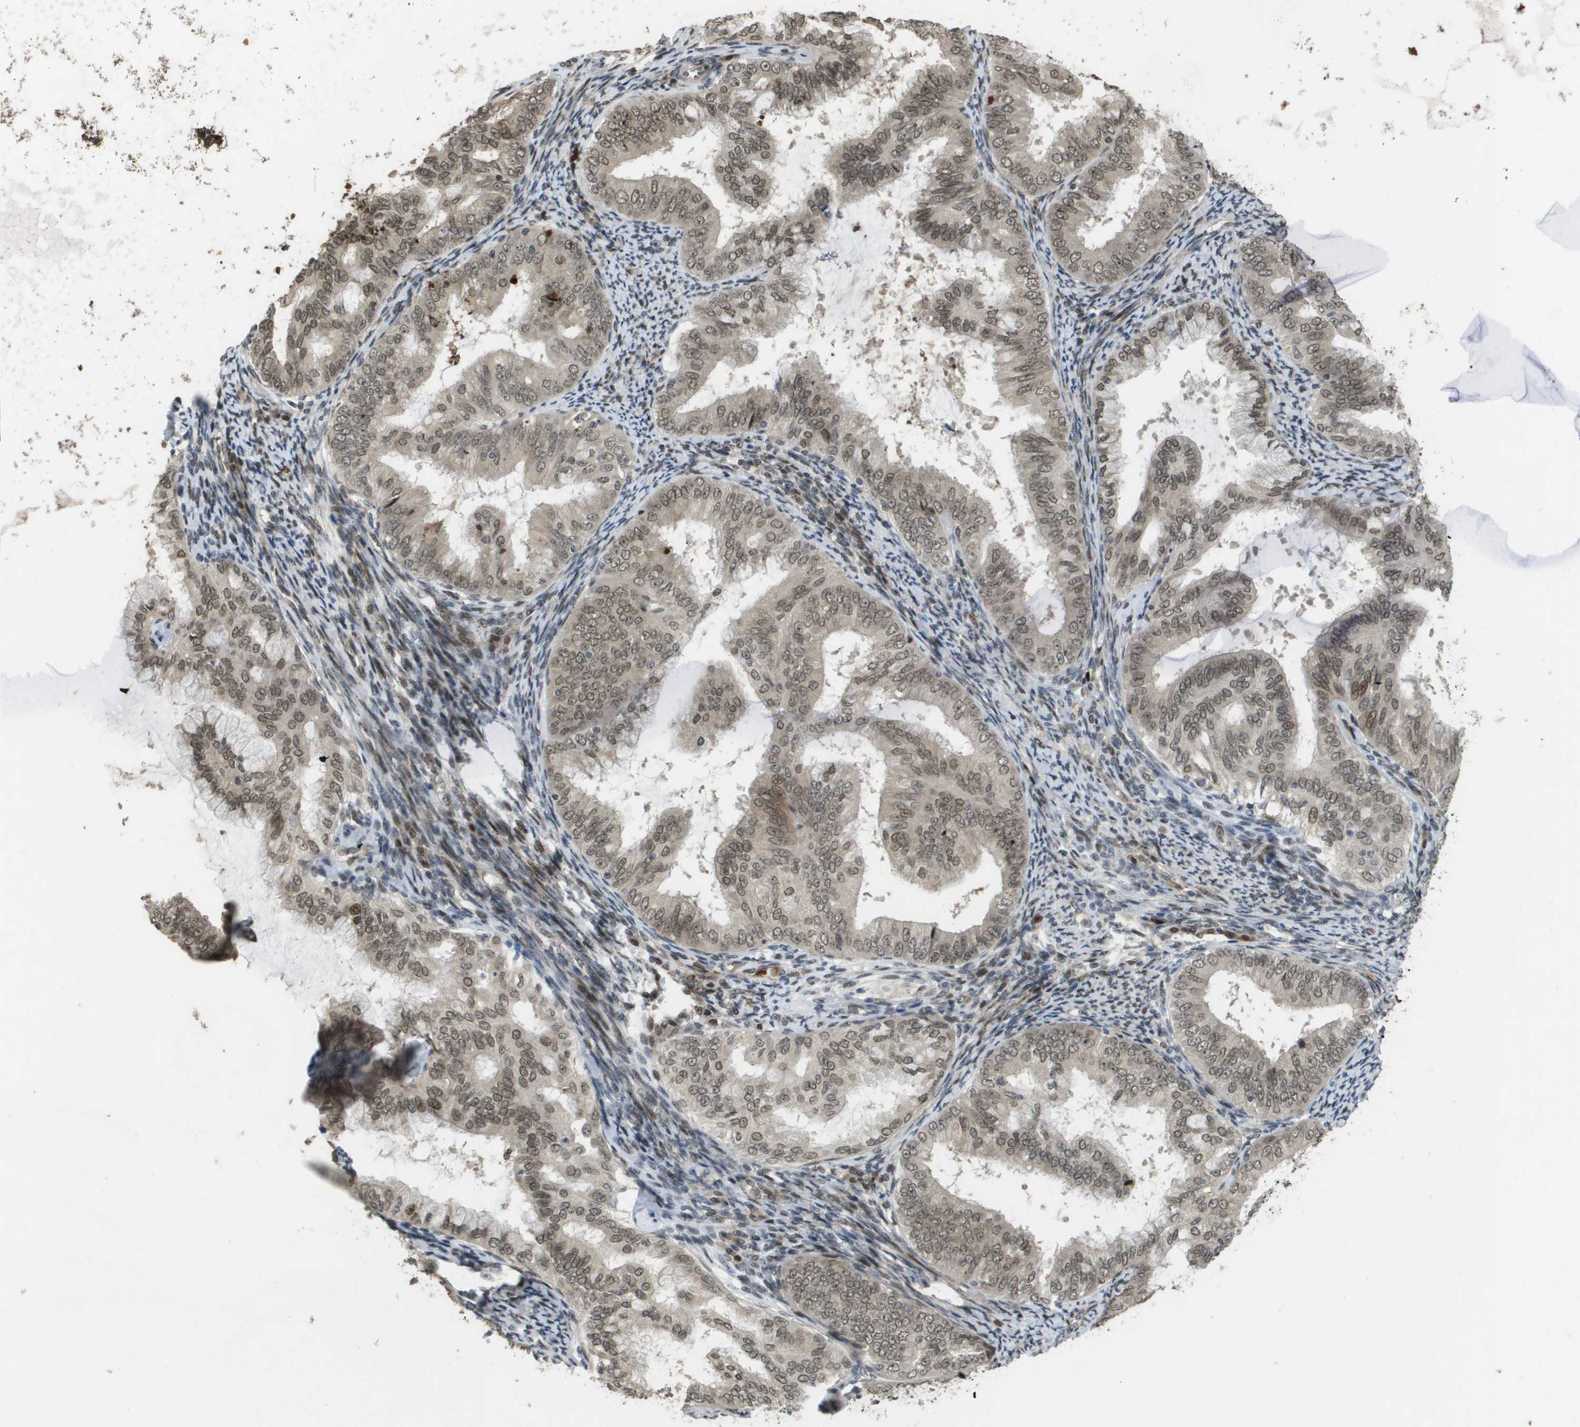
{"staining": {"intensity": "weak", "quantity": ">75%", "location": "cytoplasmic/membranous,nuclear"}, "tissue": "endometrial cancer", "cell_type": "Tumor cells", "image_type": "cancer", "snomed": [{"axis": "morphology", "description": "Adenocarcinoma, NOS"}, {"axis": "topography", "description": "Endometrium"}], "caption": "Immunohistochemistry staining of adenocarcinoma (endometrial), which exhibits low levels of weak cytoplasmic/membranous and nuclear positivity in approximately >75% of tumor cells indicating weak cytoplasmic/membranous and nuclear protein positivity. The staining was performed using DAB (3,3'-diaminobenzidine) (brown) for protein detection and nuclei were counterstained in hematoxylin (blue).", "gene": "KAT5", "patient": {"sex": "female", "age": 63}}